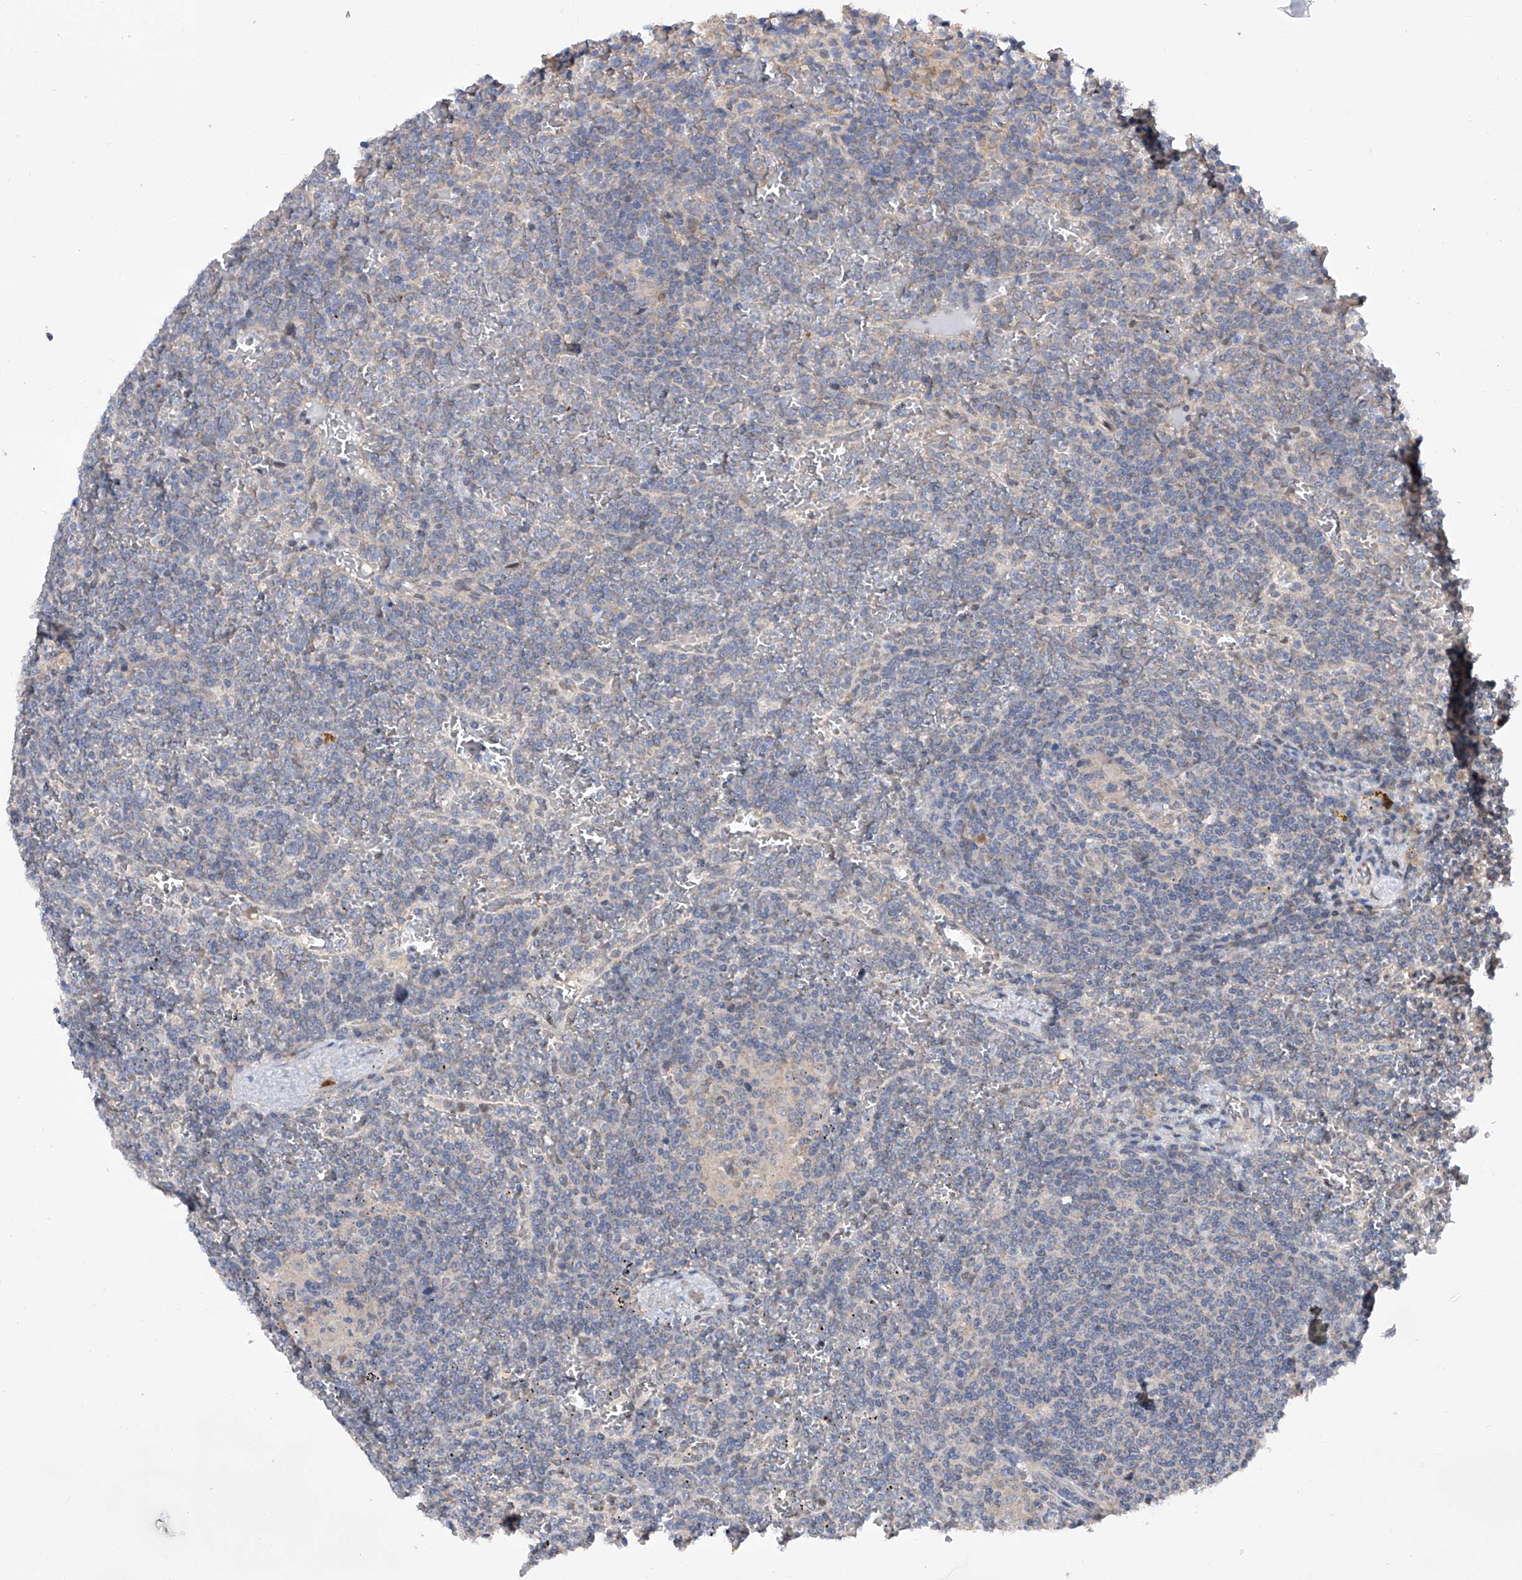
{"staining": {"intensity": "negative", "quantity": "none", "location": "none"}, "tissue": "lymphoma", "cell_type": "Tumor cells", "image_type": "cancer", "snomed": [{"axis": "morphology", "description": "Malignant lymphoma, non-Hodgkin's type, Low grade"}, {"axis": "topography", "description": "Spleen"}], "caption": "This photomicrograph is of lymphoma stained with immunohistochemistry to label a protein in brown with the nuclei are counter-stained blue. There is no staining in tumor cells.", "gene": "USP45", "patient": {"sex": "female", "age": 19}}